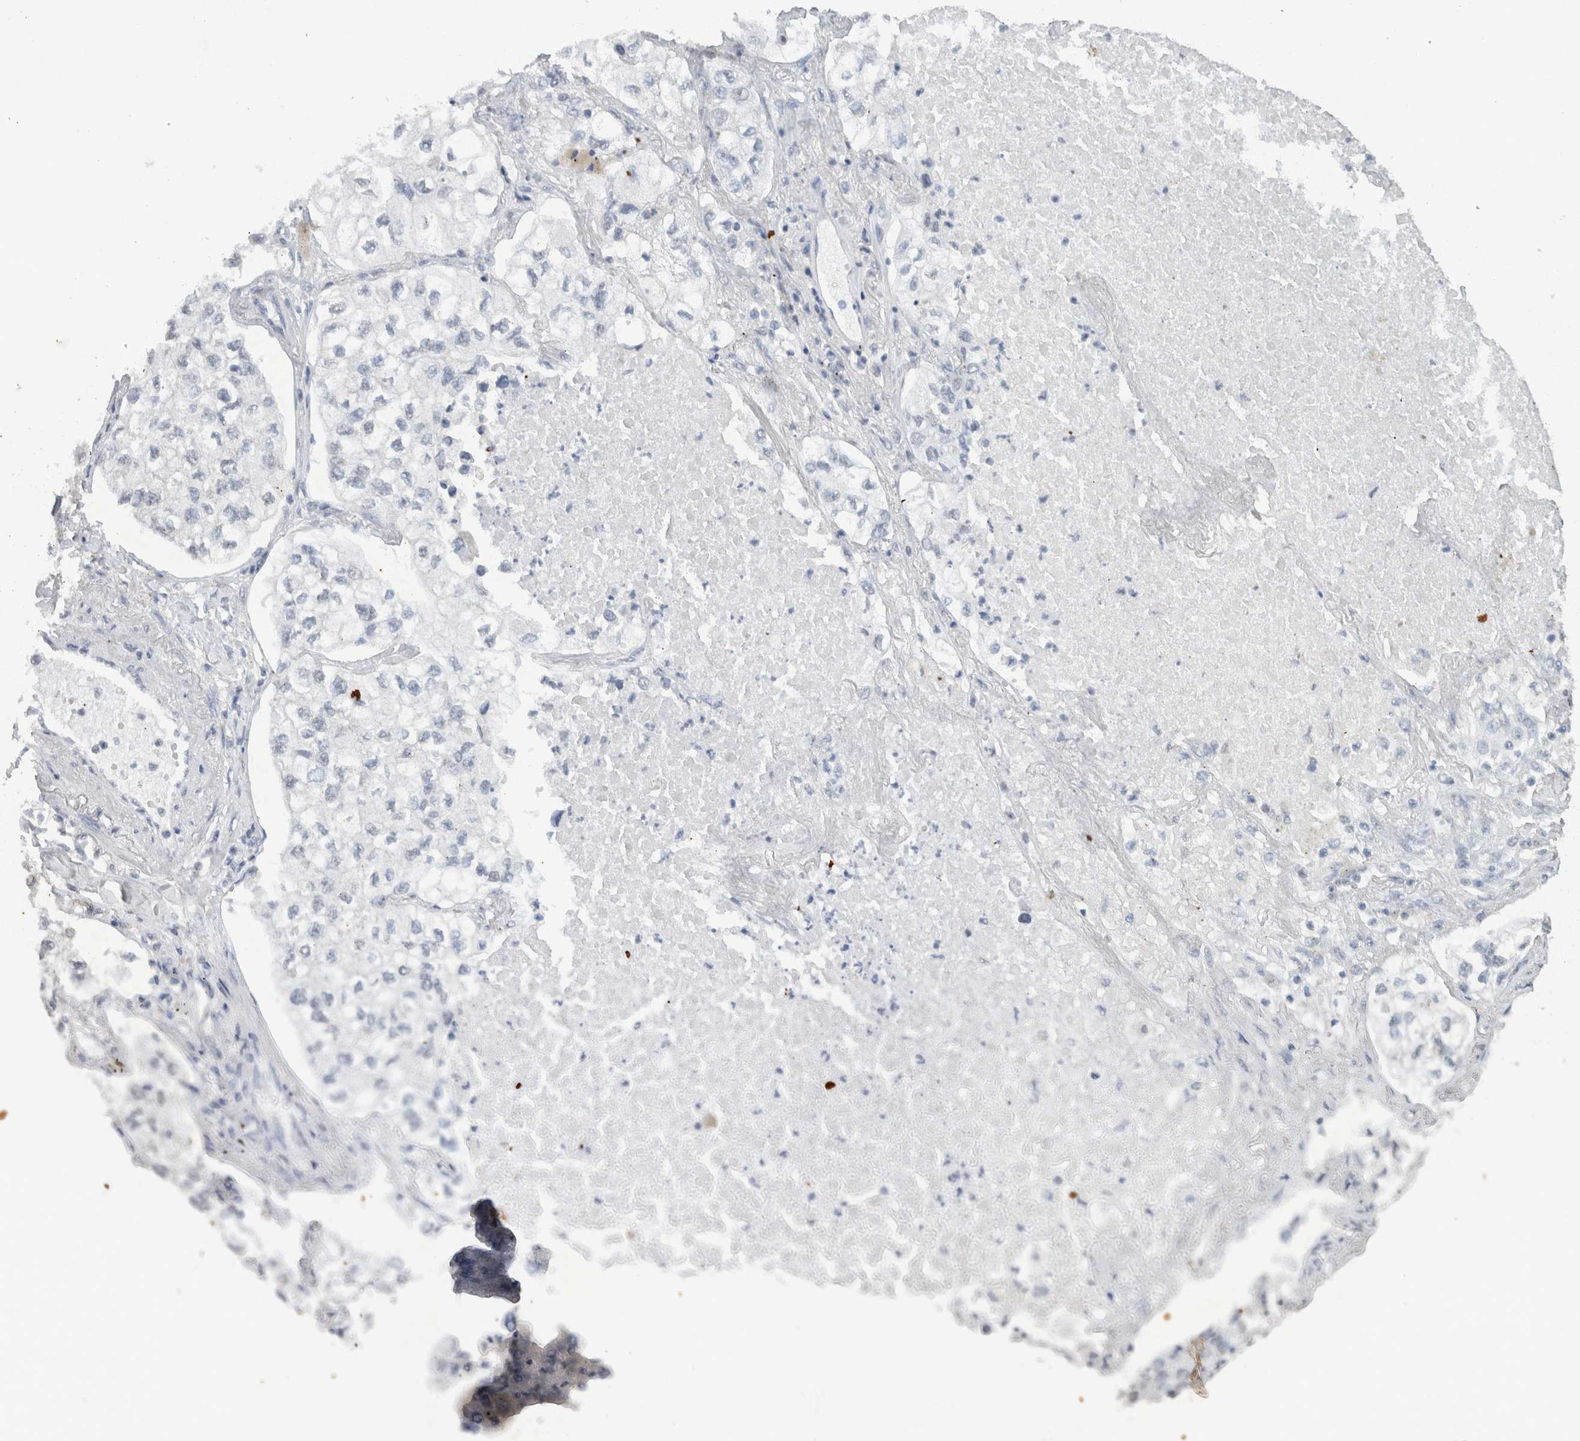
{"staining": {"intensity": "negative", "quantity": "none", "location": "none"}, "tissue": "lung cancer", "cell_type": "Tumor cells", "image_type": "cancer", "snomed": [{"axis": "morphology", "description": "Adenocarcinoma, NOS"}, {"axis": "topography", "description": "Lung"}], "caption": "The photomicrograph shows no significant staining in tumor cells of lung cancer (adenocarcinoma).", "gene": "HAND2", "patient": {"sex": "male", "age": 63}}